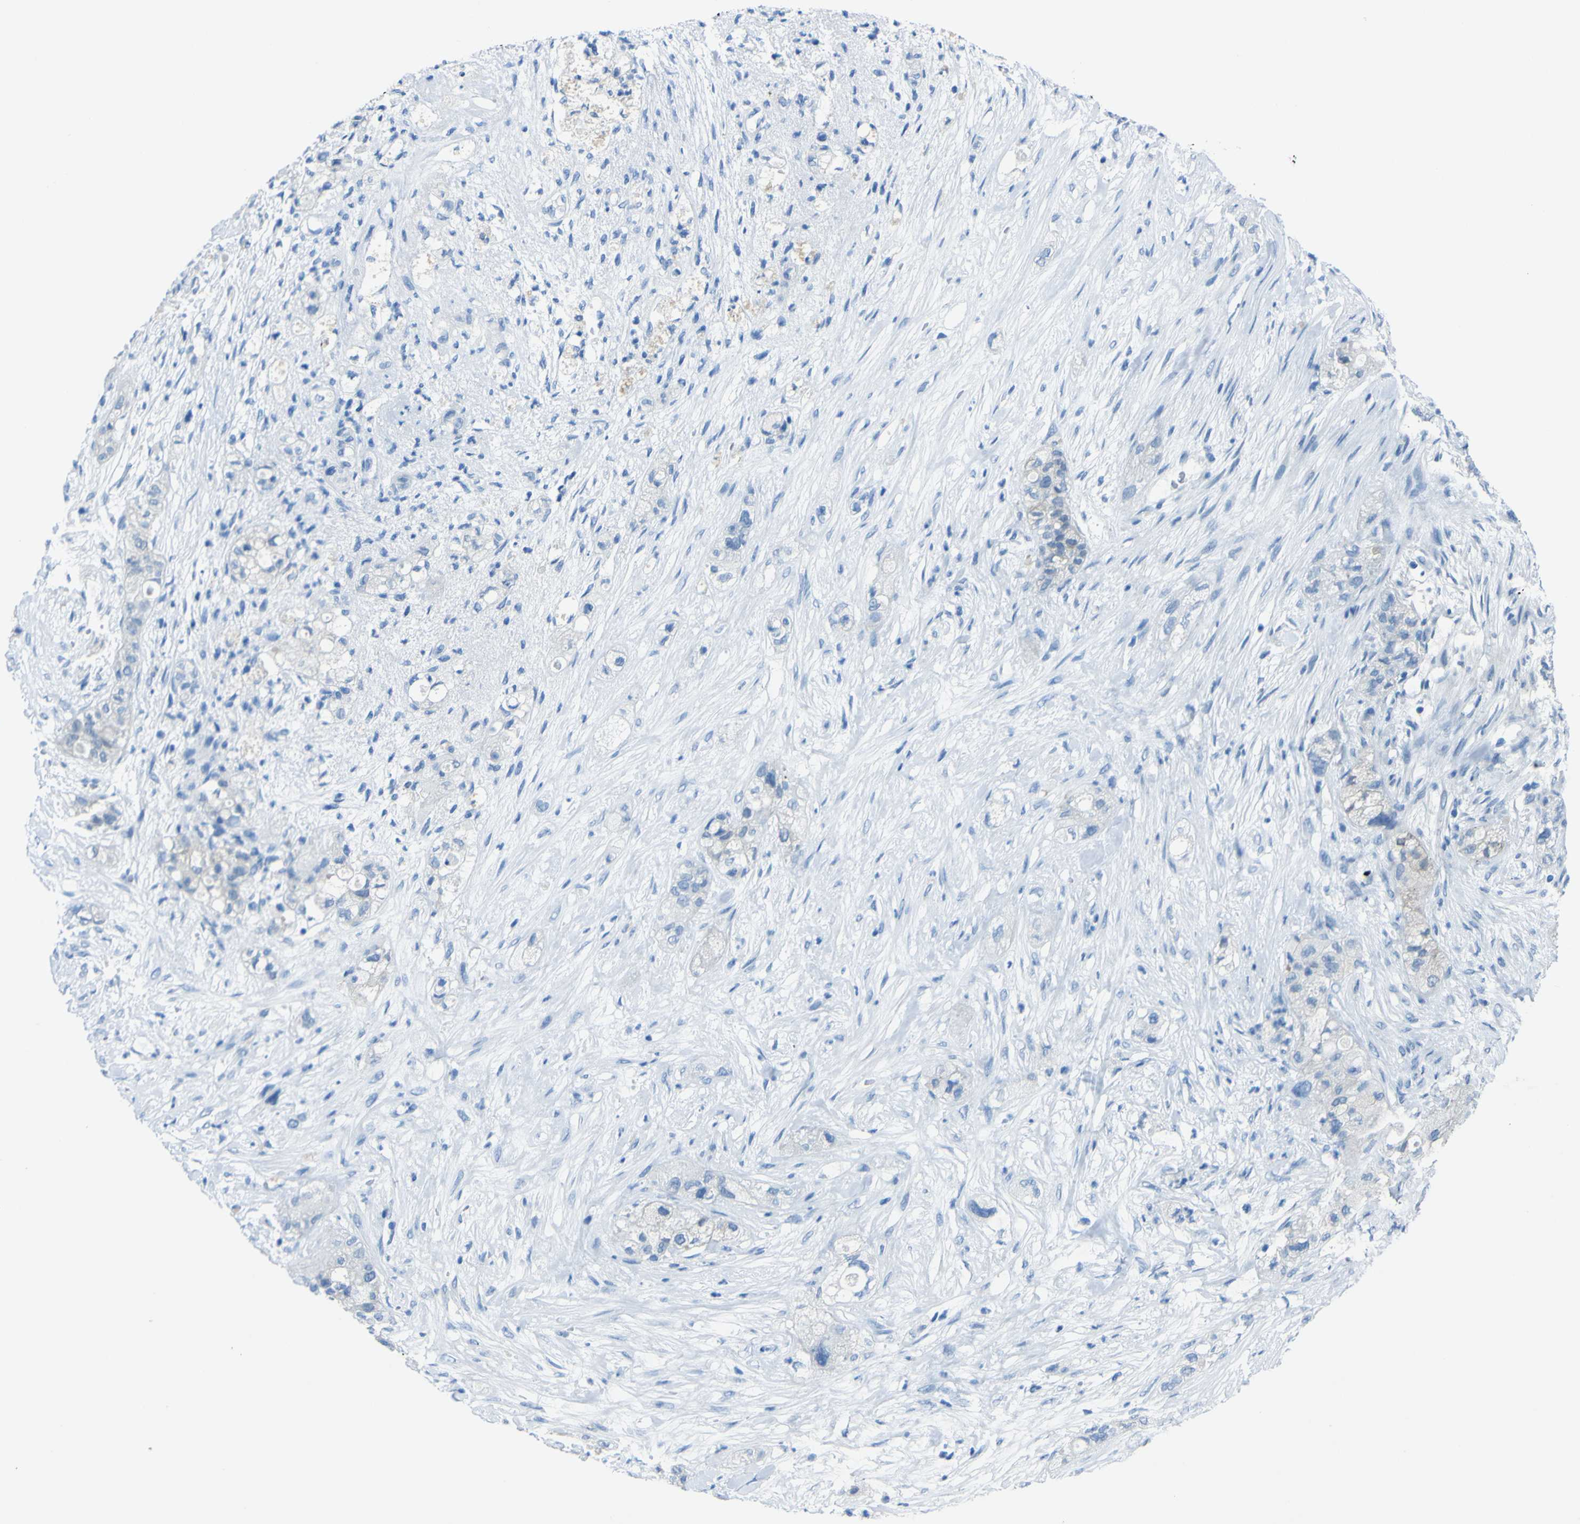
{"staining": {"intensity": "negative", "quantity": "none", "location": "none"}, "tissue": "pancreatic cancer", "cell_type": "Tumor cells", "image_type": "cancer", "snomed": [{"axis": "morphology", "description": "Adenocarcinoma, NOS"}, {"axis": "topography", "description": "Pancreas"}], "caption": "A high-resolution micrograph shows immunohistochemistry staining of pancreatic cancer (adenocarcinoma), which reveals no significant positivity in tumor cells.", "gene": "PHKG1", "patient": {"sex": "female", "age": 78}}